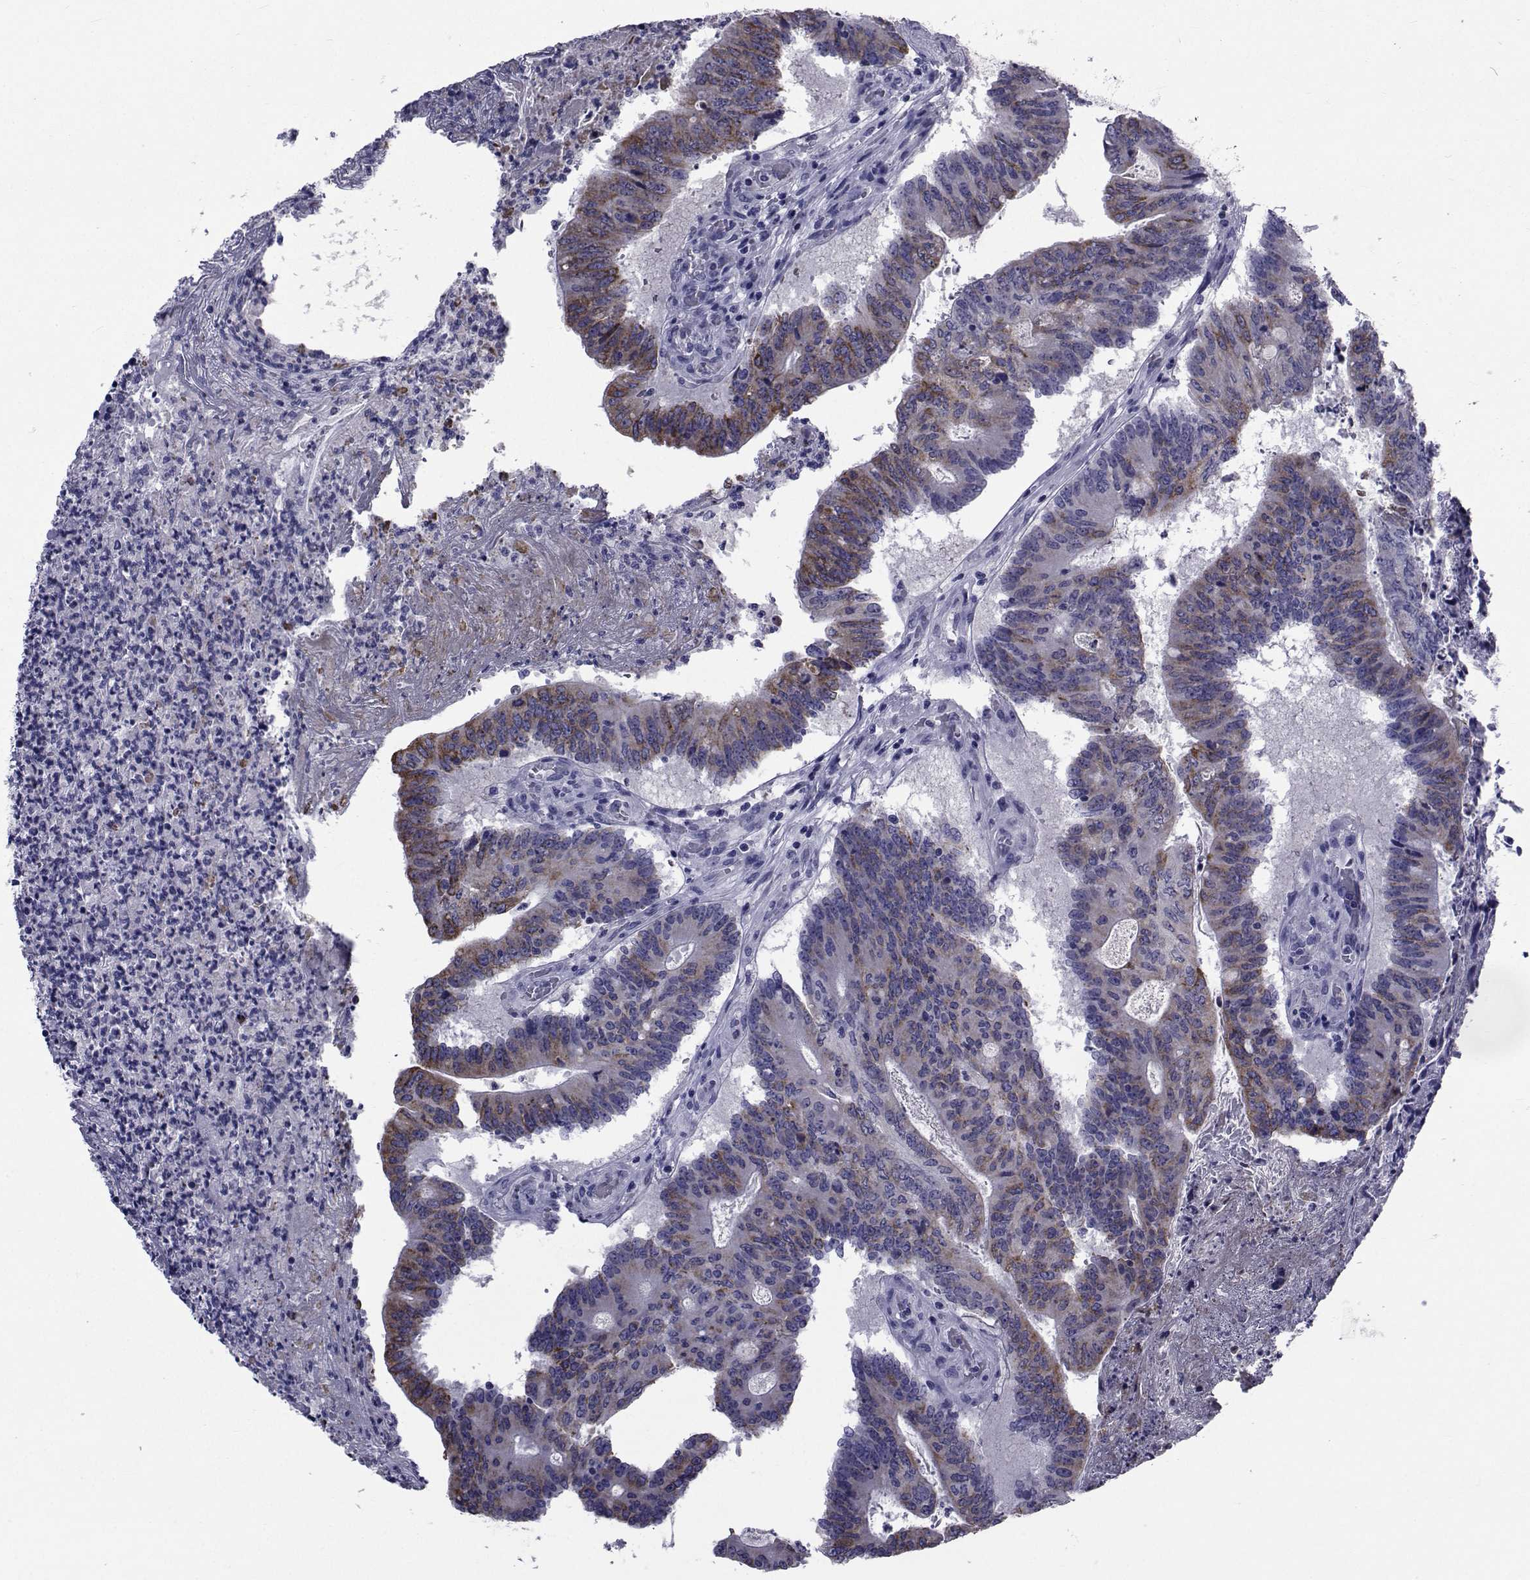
{"staining": {"intensity": "moderate", "quantity": "<25%", "location": "cytoplasmic/membranous"}, "tissue": "colorectal cancer", "cell_type": "Tumor cells", "image_type": "cancer", "snomed": [{"axis": "morphology", "description": "Adenocarcinoma, NOS"}, {"axis": "topography", "description": "Colon"}], "caption": "This micrograph demonstrates immunohistochemistry (IHC) staining of human colorectal cancer (adenocarcinoma), with low moderate cytoplasmic/membranous positivity in approximately <25% of tumor cells.", "gene": "SEMA5B", "patient": {"sex": "female", "age": 70}}